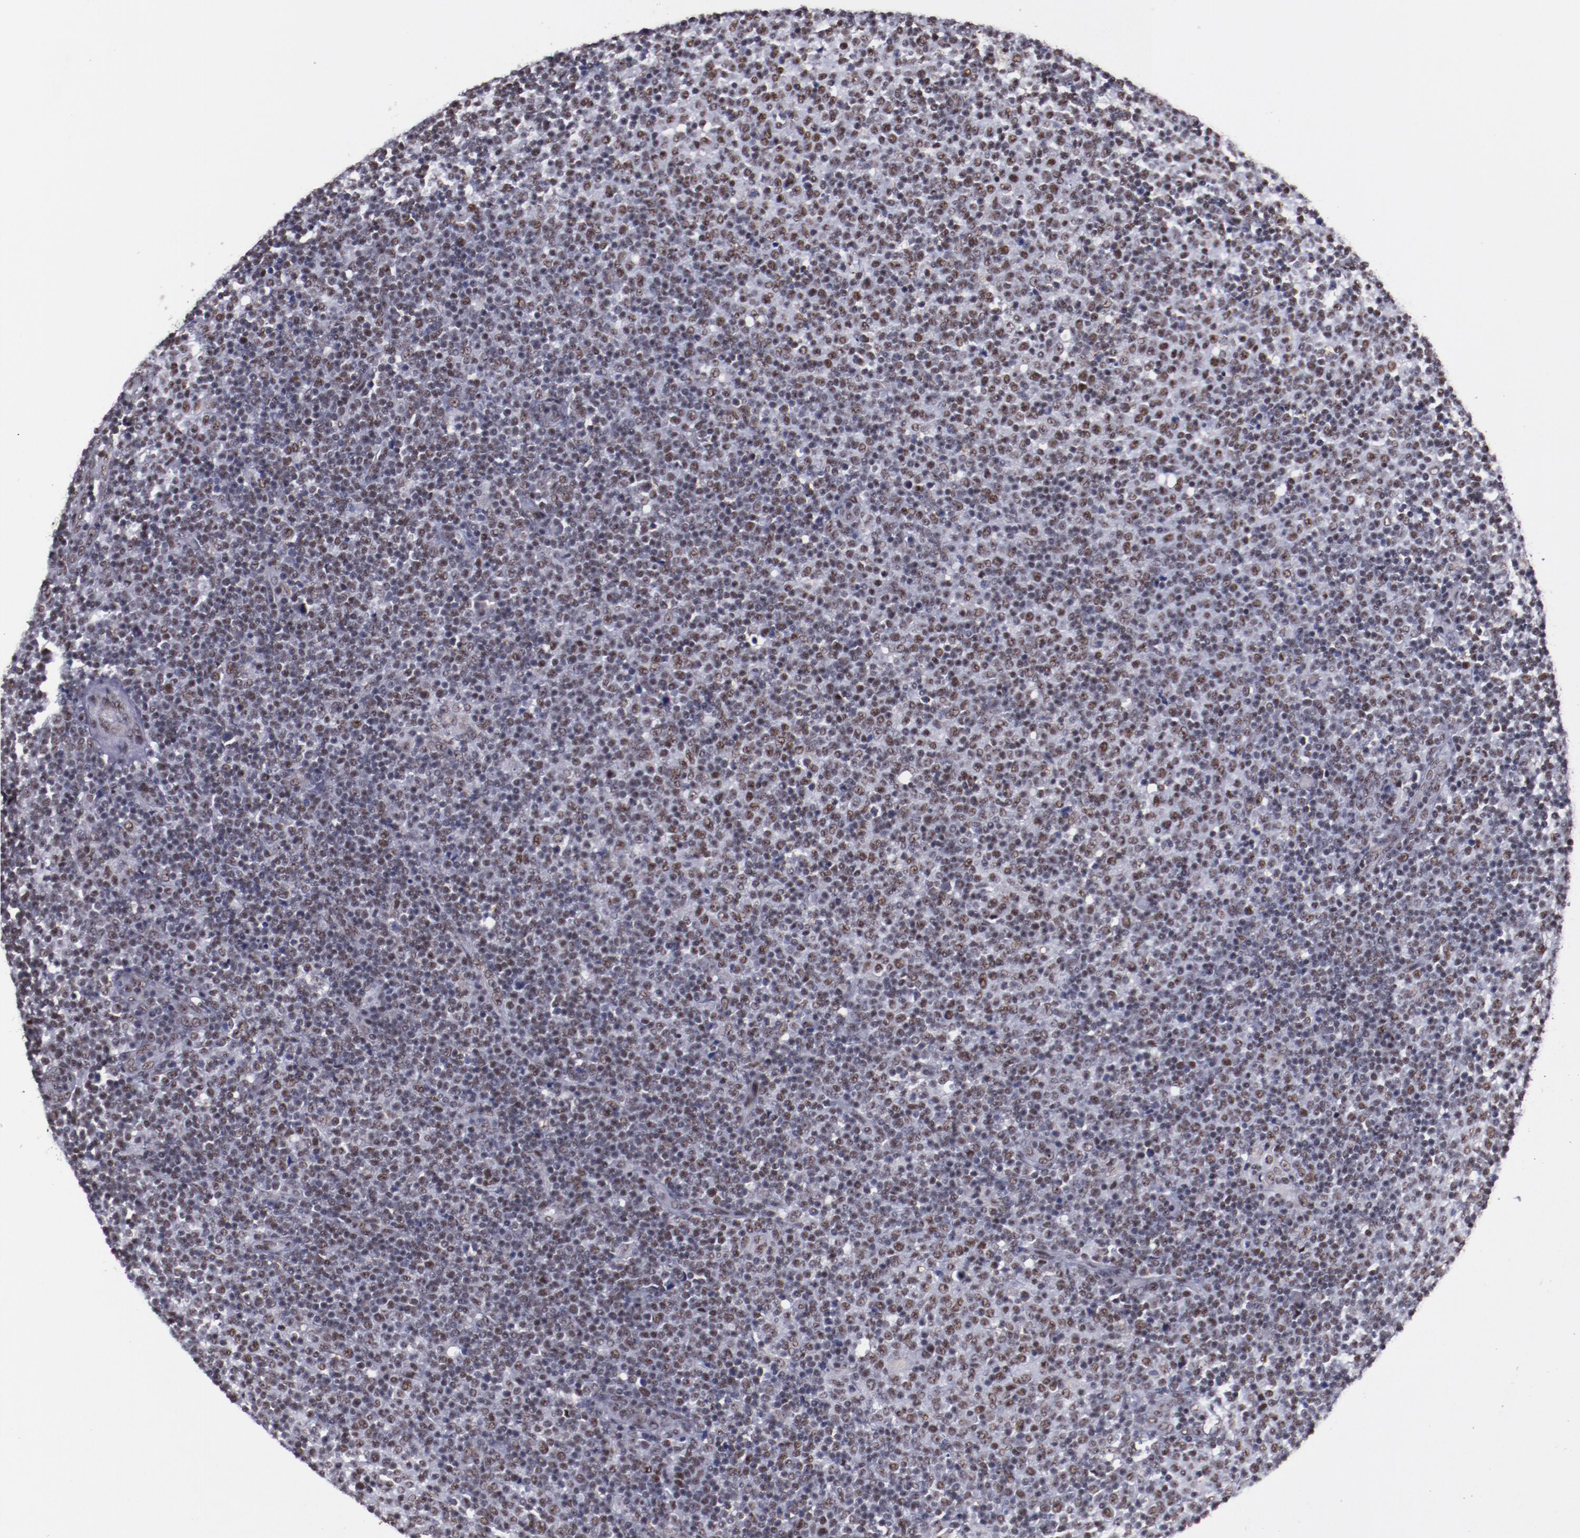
{"staining": {"intensity": "moderate", "quantity": "25%-75%", "location": "nuclear"}, "tissue": "lymphoma", "cell_type": "Tumor cells", "image_type": "cancer", "snomed": [{"axis": "morphology", "description": "Malignant lymphoma, non-Hodgkin's type, Low grade"}, {"axis": "topography", "description": "Lymph node"}], "caption": "Immunohistochemistry (IHC) histopathology image of neoplastic tissue: lymphoma stained using IHC exhibits medium levels of moderate protein expression localized specifically in the nuclear of tumor cells, appearing as a nuclear brown color.", "gene": "PPP4R3A", "patient": {"sex": "male", "age": 70}}